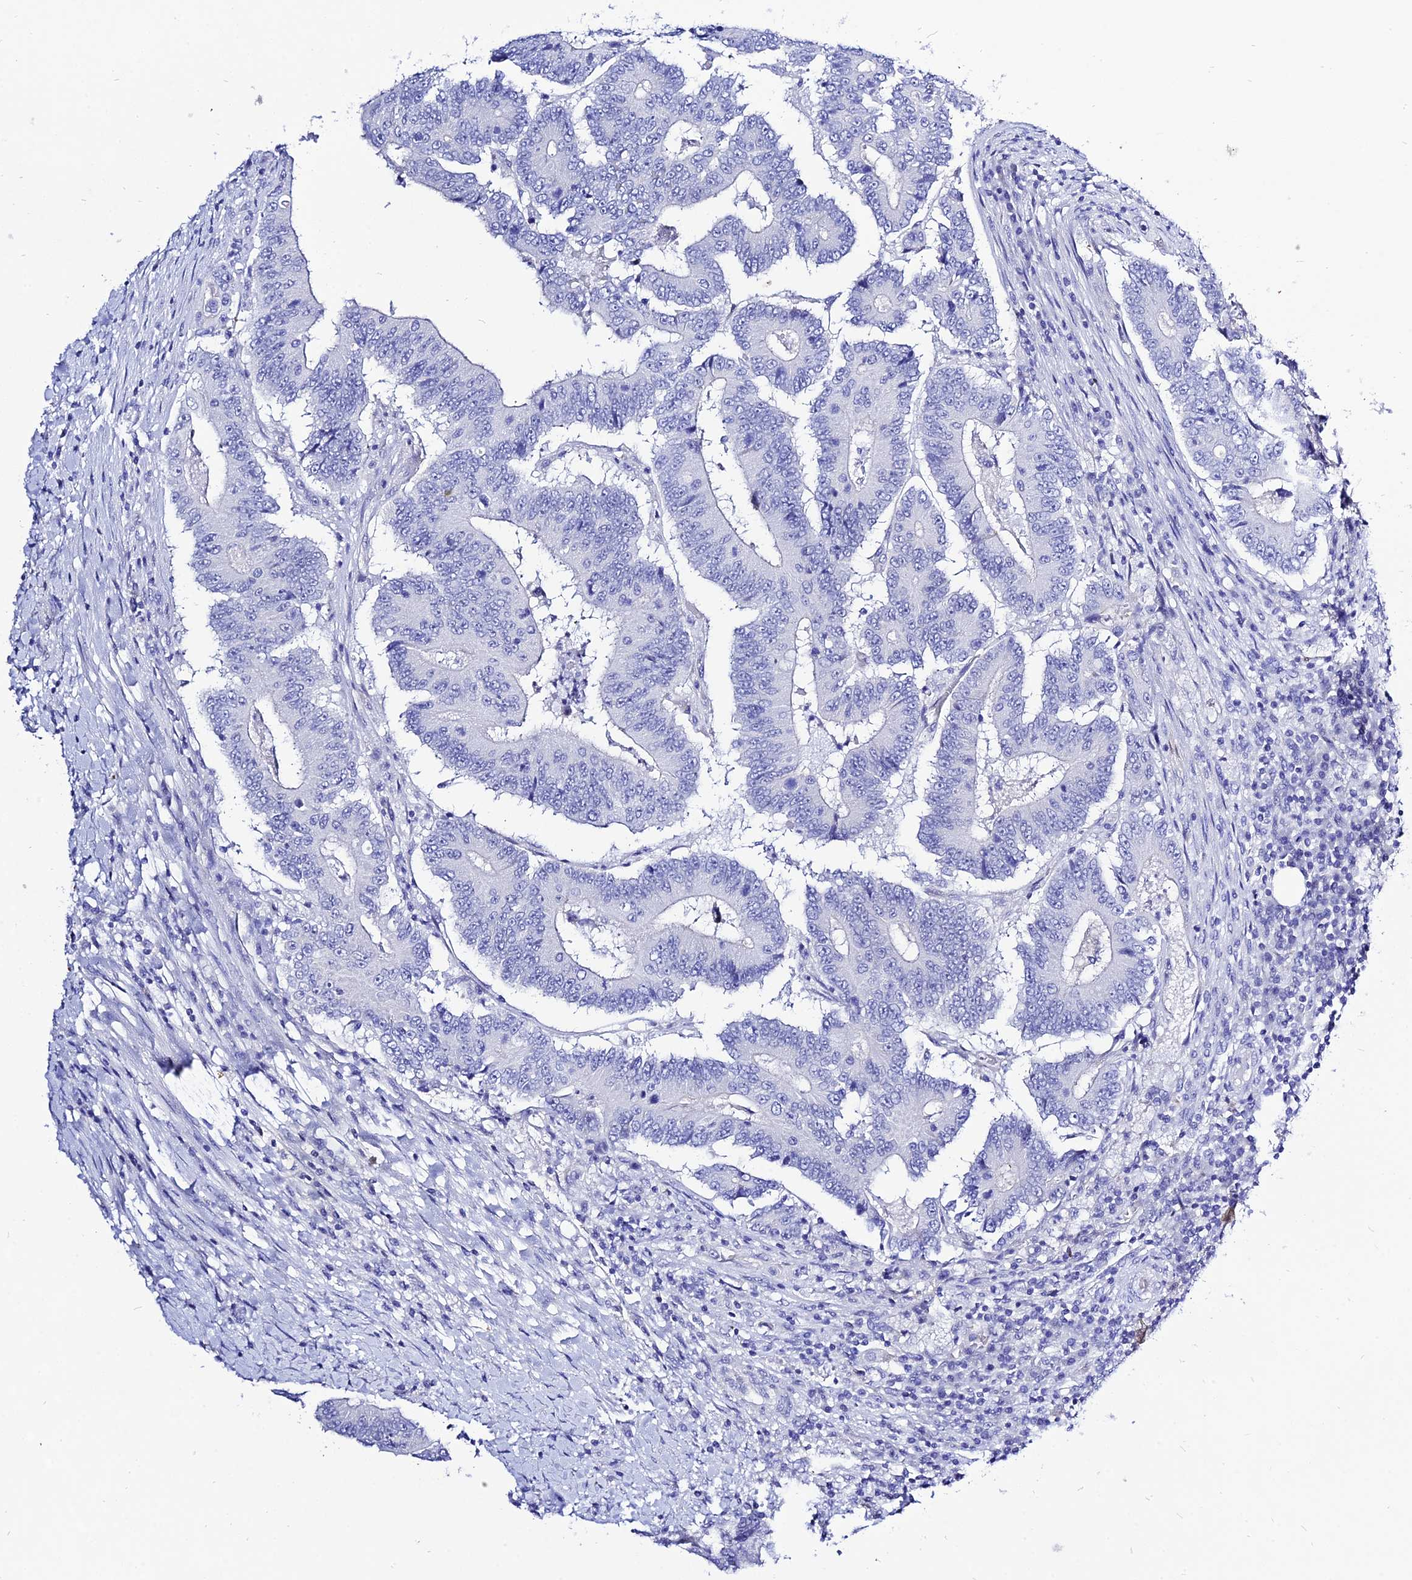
{"staining": {"intensity": "negative", "quantity": "none", "location": "none"}, "tissue": "colorectal cancer", "cell_type": "Tumor cells", "image_type": "cancer", "snomed": [{"axis": "morphology", "description": "Adenocarcinoma, NOS"}, {"axis": "topography", "description": "Colon"}], "caption": "This is an IHC micrograph of human adenocarcinoma (colorectal). There is no positivity in tumor cells.", "gene": "DEFB107A", "patient": {"sex": "male", "age": 83}}